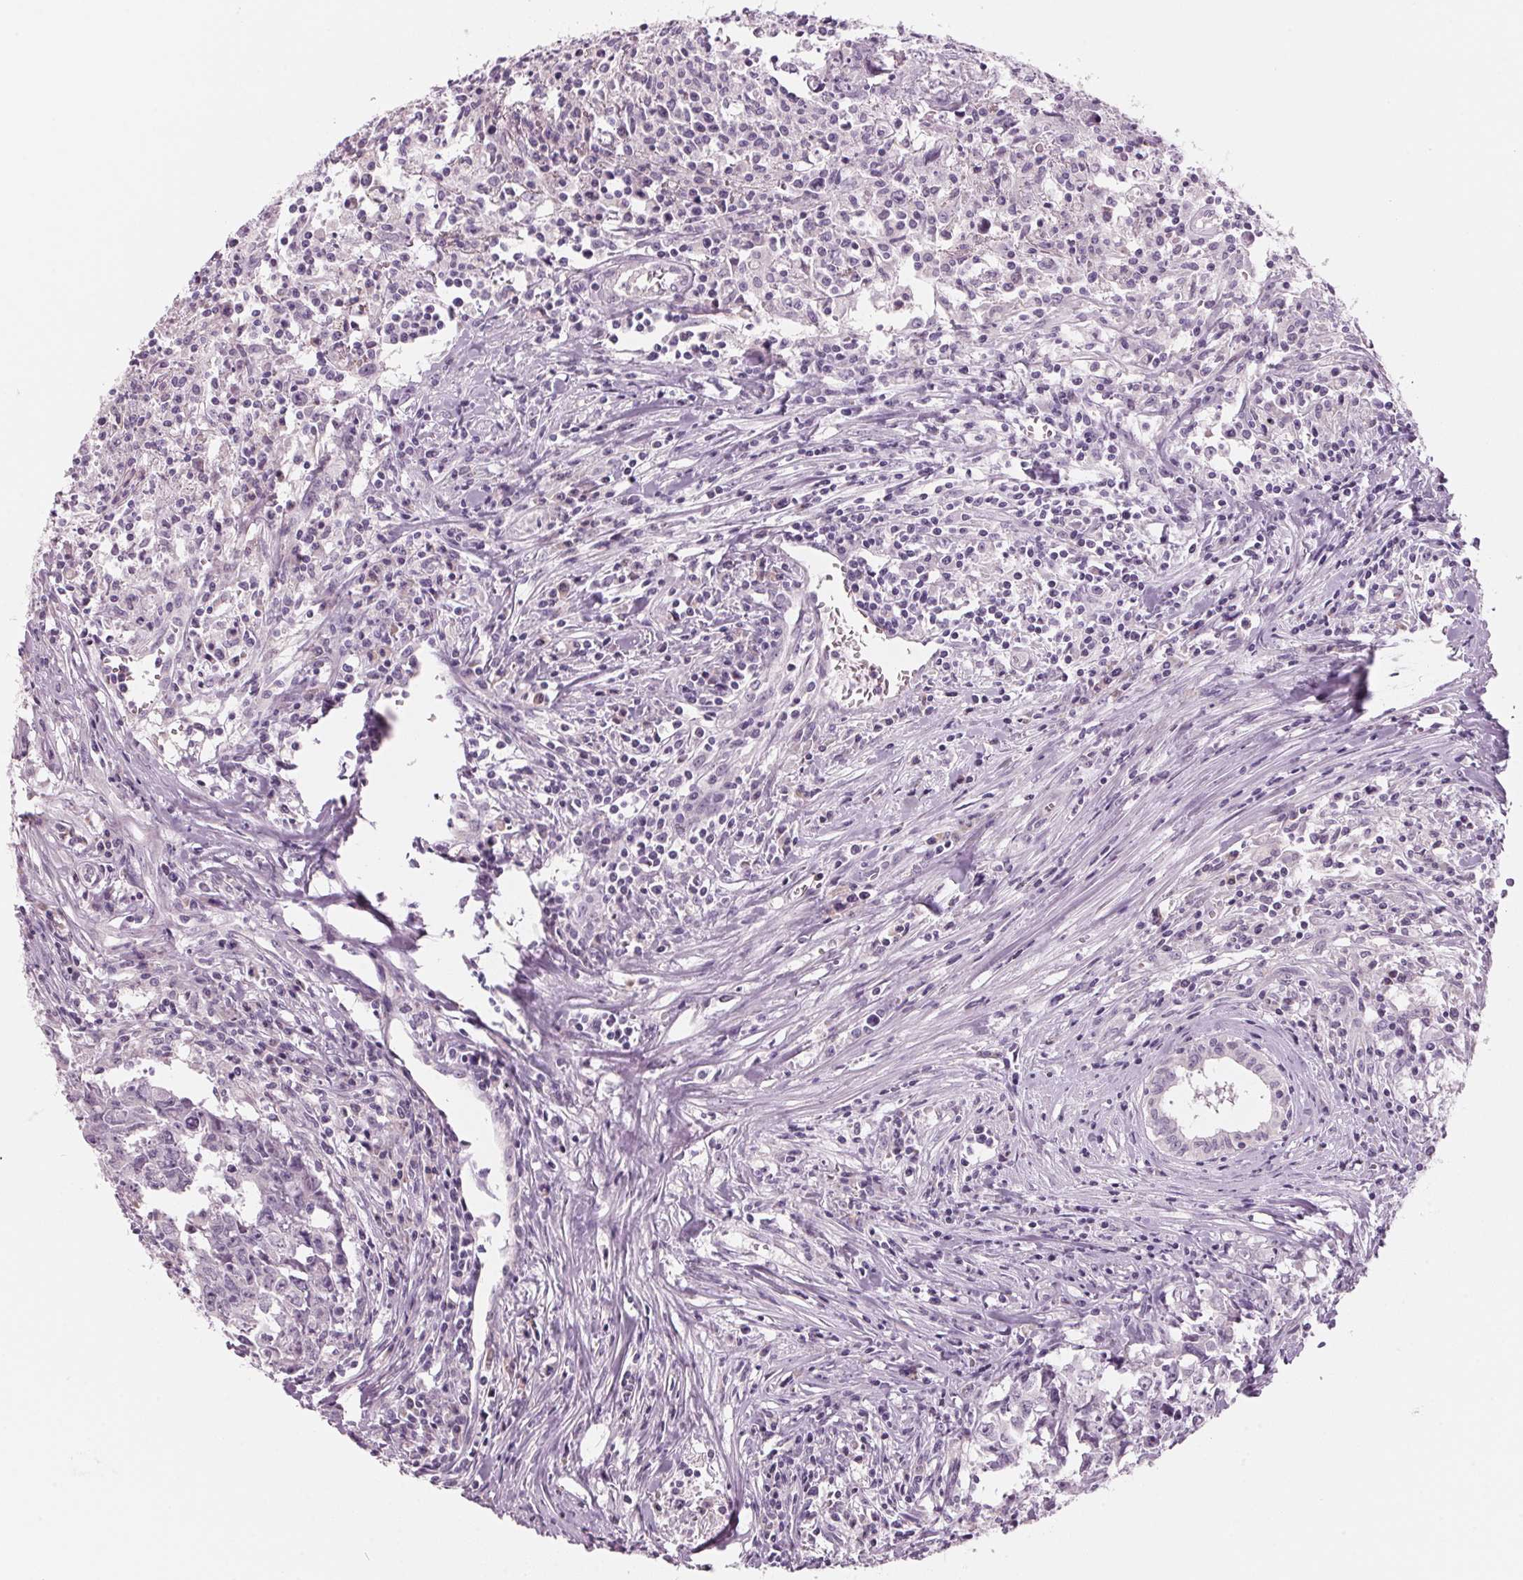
{"staining": {"intensity": "negative", "quantity": "none", "location": "none"}, "tissue": "testis cancer", "cell_type": "Tumor cells", "image_type": "cancer", "snomed": [{"axis": "morphology", "description": "Carcinoma, Embryonal, NOS"}, {"axis": "topography", "description": "Testis"}], "caption": "An image of testis cancer stained for a protein displays no brown staining in tumor cells.", "gene": "ADAM20", "patient": {"sex": "male", "age": 22}}